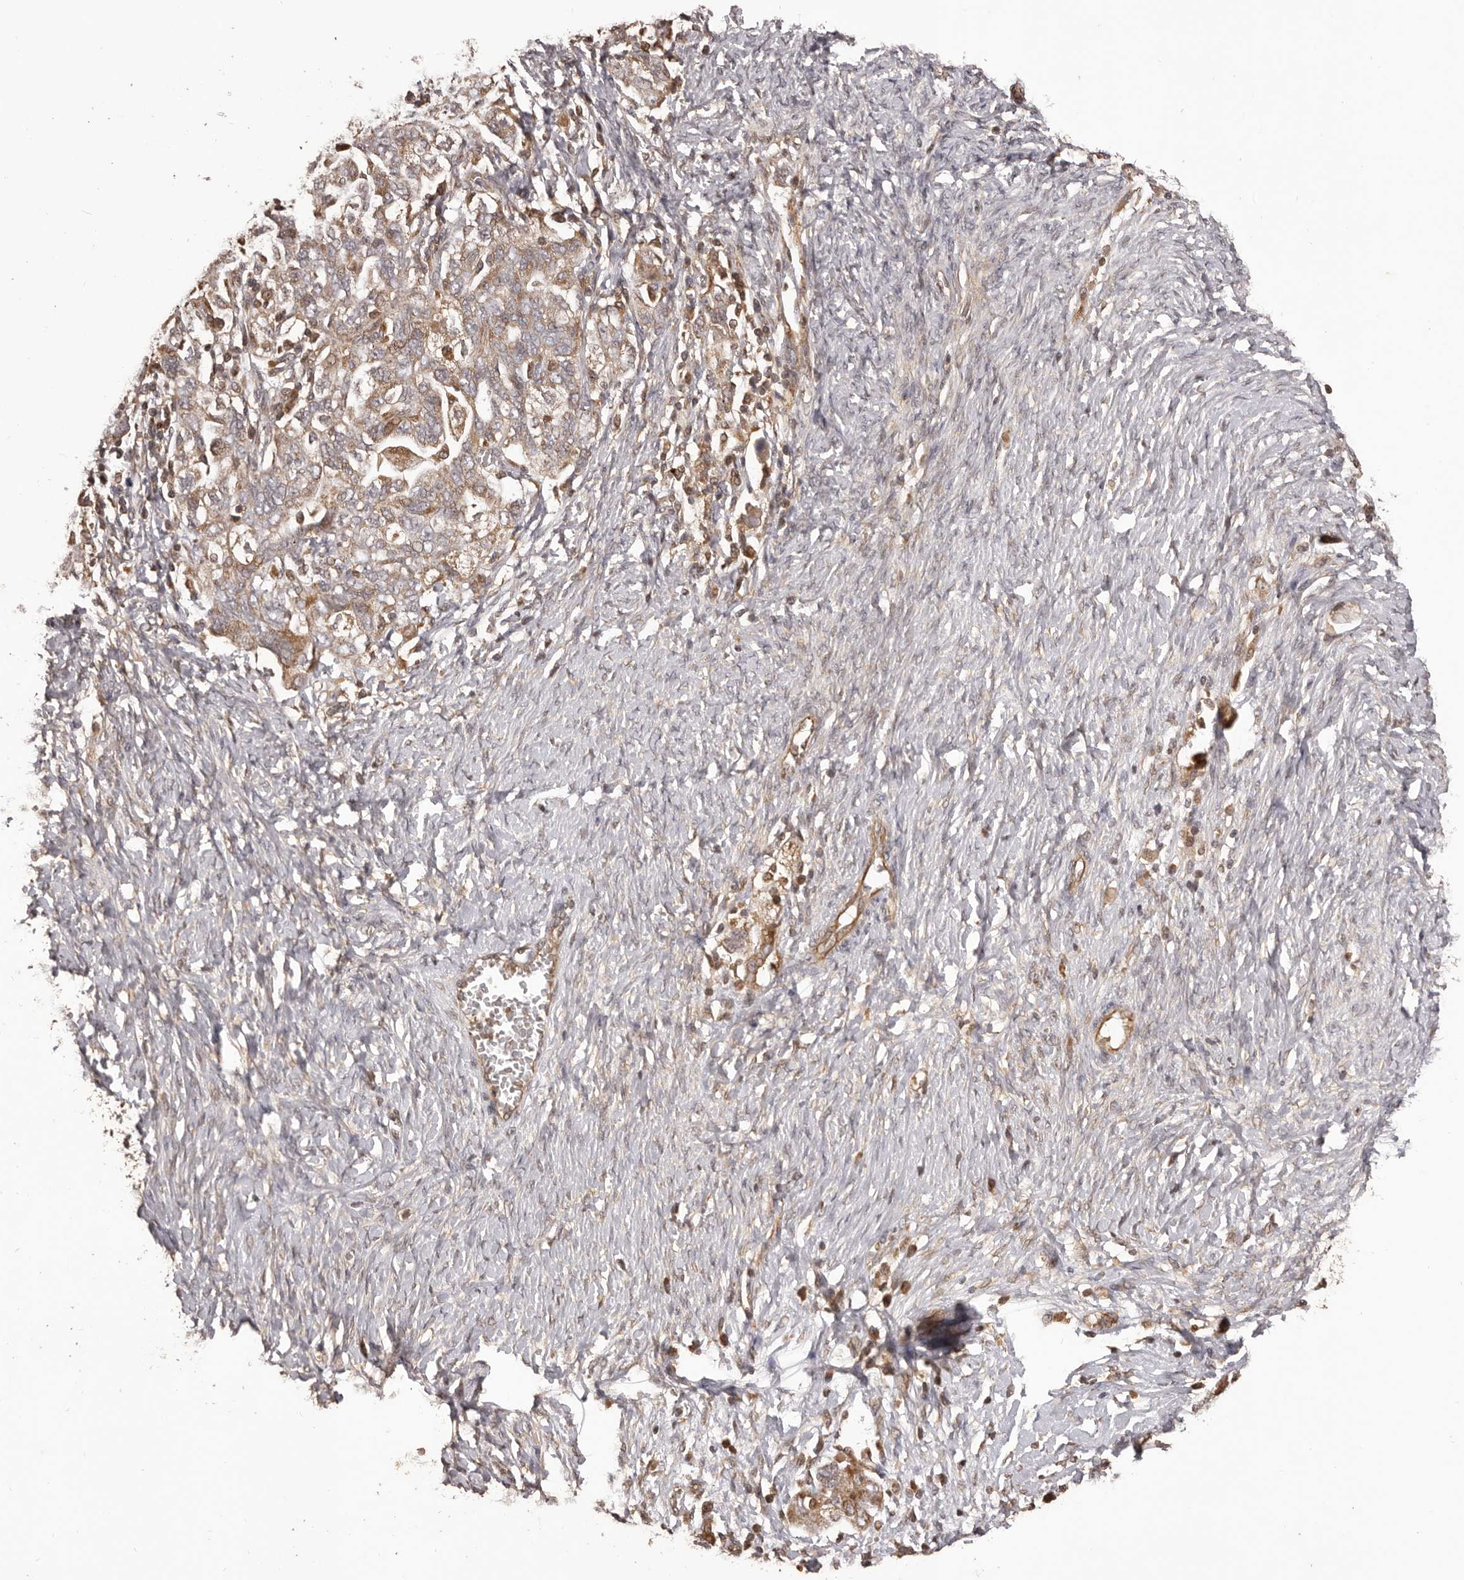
{"staining": {"intensity": "moderate", "quantity": ">75%", "location": "cytoplasmic/membranous"}, "tissue": "ovarian cancer", "cell_type": "Tumor cells", "image_type": "cancer", "snomed": [{"axis": "morphology", "description": "Carcinoma, NOS"}, {"axis": "morphology", "description": "Cystadenocarcinoma, serous, NOS"}, {"axis": "topography", "description": "Ovary"}], "caption": "IHC histopathology image of neoplastic tissue: human ovarian cancer stained using IHC shows medium levels of moderate protein expression localized specifically in the cytoplasmic/membranous of tumor cells, appearing as a cytoplasmic/membranous brown color.", "gene": "QRSL1", "patient": {"sex": "female", "age": 69}}